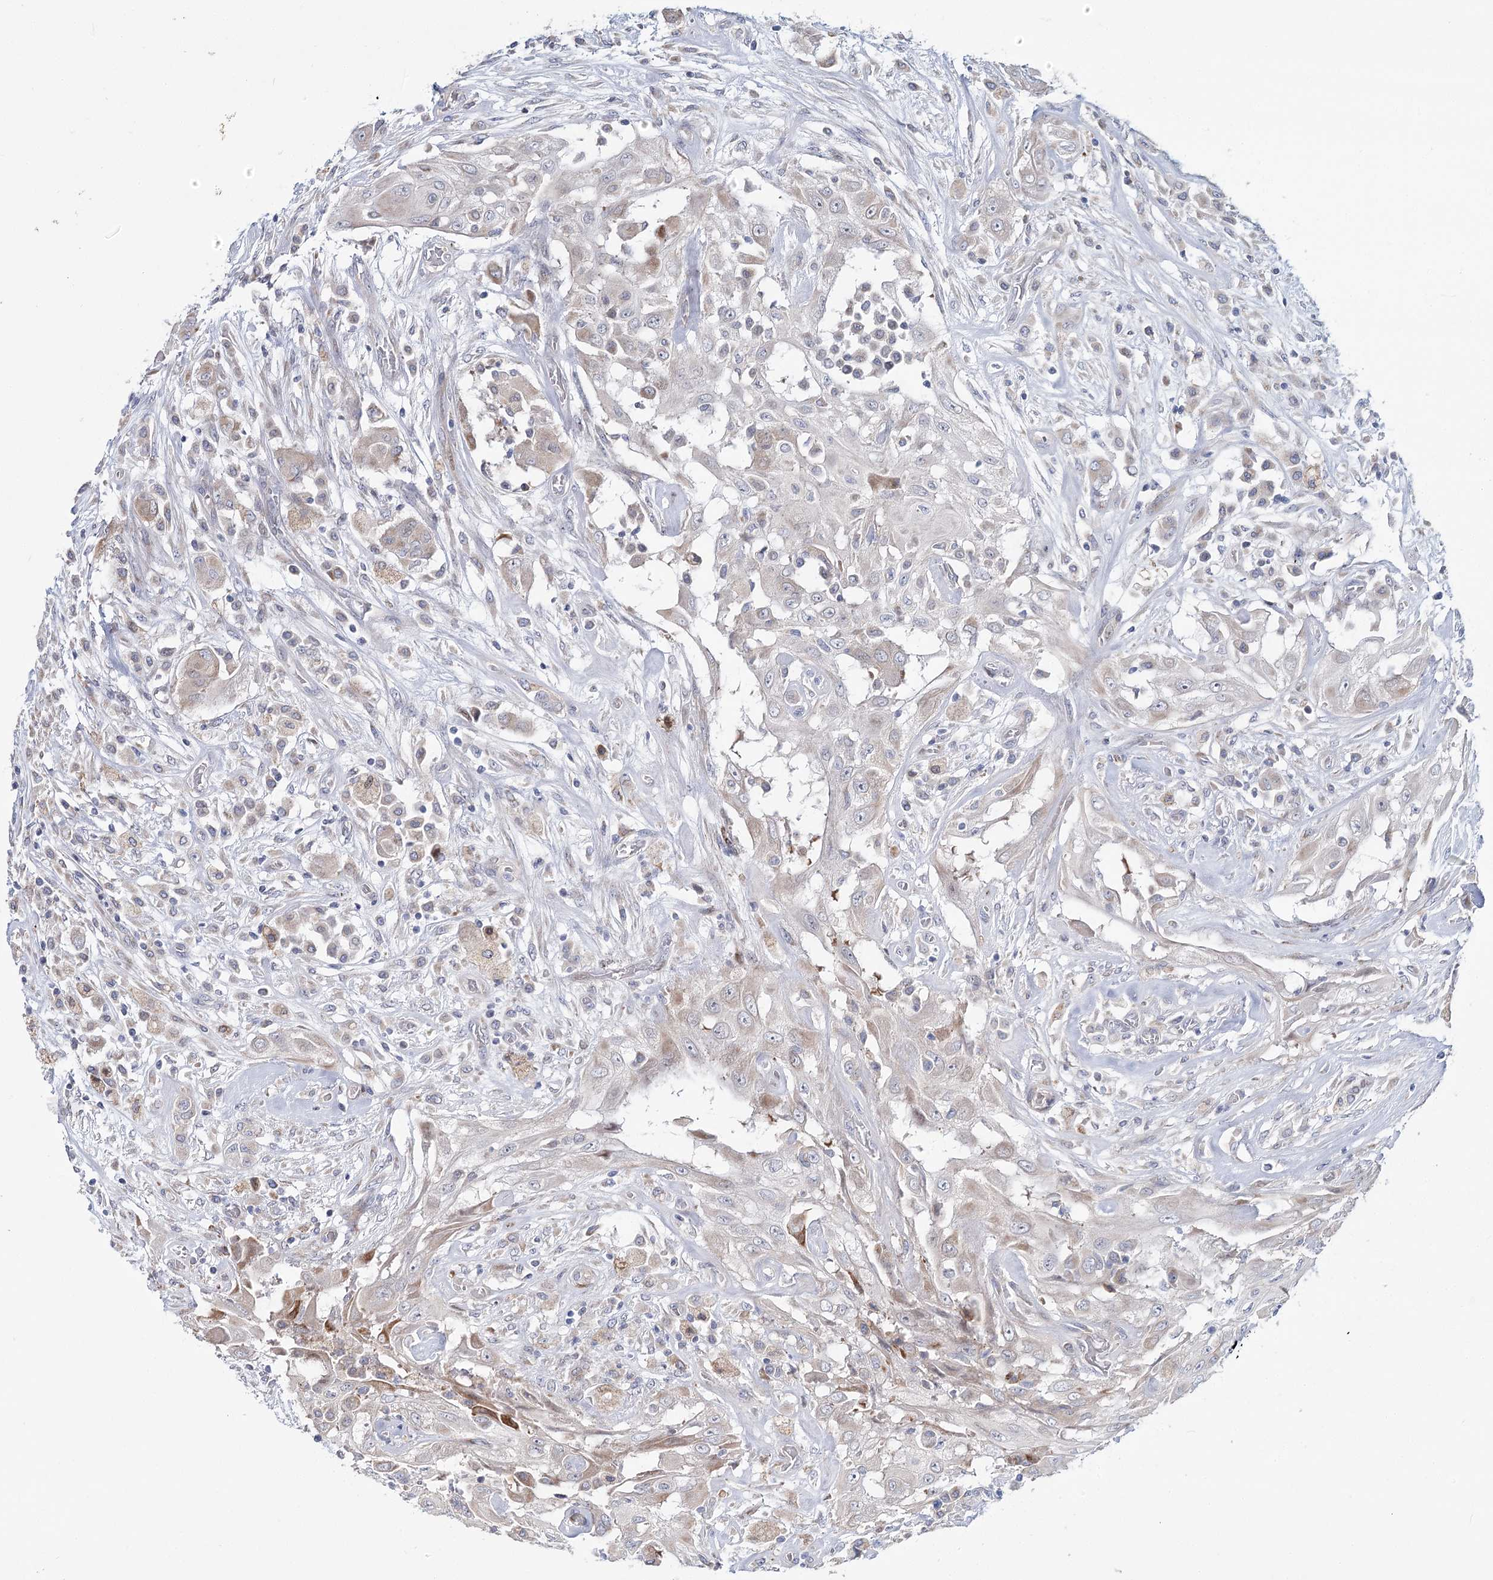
{"staining": {"intensity": "weak", "quantity": "25%-75%", "location": "cytoplasmic/membranous"}, "tissue": "thyroid cancer", "cell_type": "Tumor cells", "image_type": "cancer", "snomed": [{"axis": "morphology", "description": "Papillary adenocarcinoma, NOS"}, {"axis": "topography", "description": "Thyroid gland"}], "caption": "Immunohistochemical staining of human papillary adenocarcinoma (thyroid) demonstrates low levels of weak cytoplasmic/membranous staining in about 25%-75% of tumor cells.", "gene": "CPLANE1", "patient": {"sex": "female", "age": 59}}